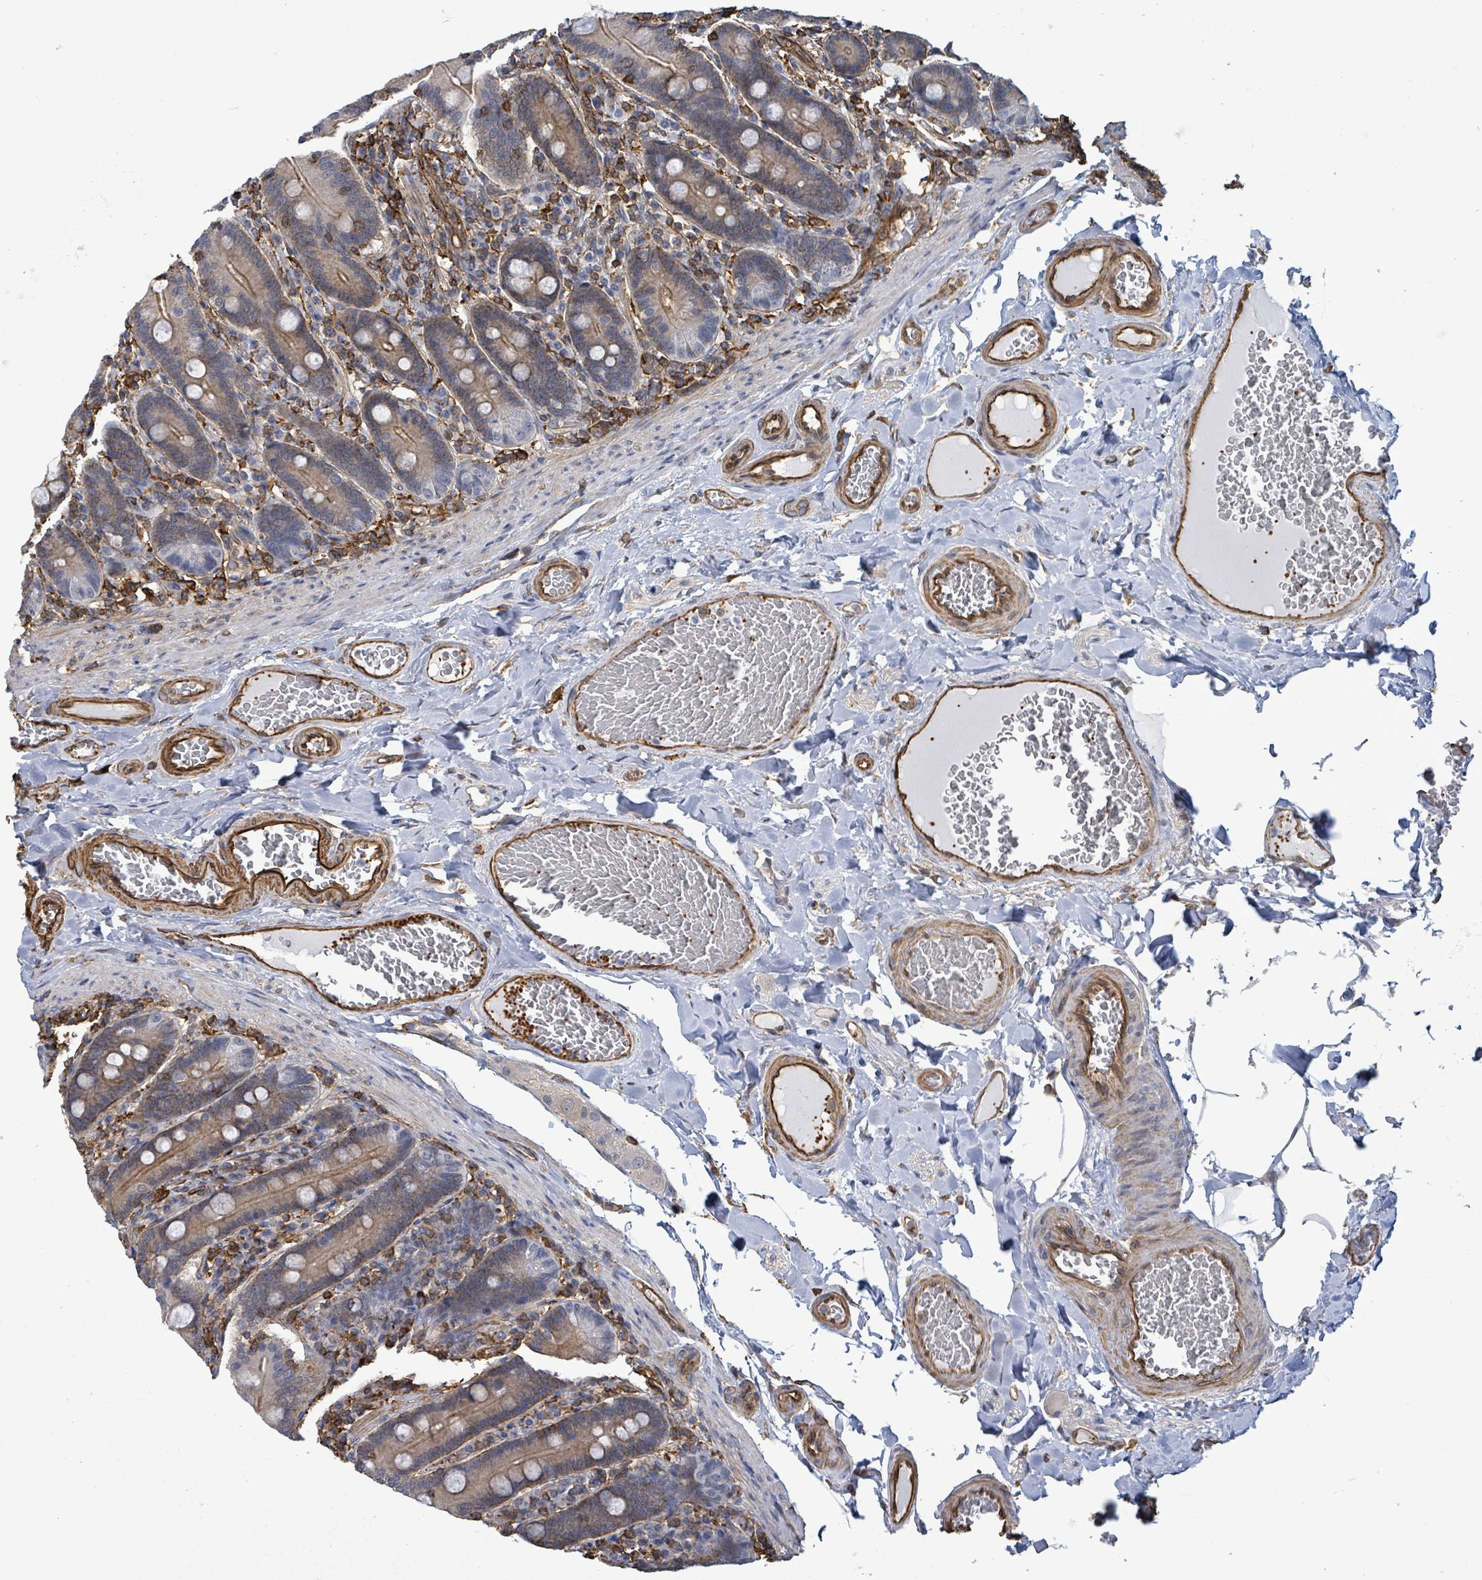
{"staining": {"intensity": "moderate", "quantity": "25%-75%", "location": "cytoplasmic/membranous"}, "tissue": "duodenum", "cell_type": "Glandular cells", "image_type": "normal", "snomed": [{"axis": "morphology", "description": "Normal tissue, NOS"}, {"axis": "topography", "description": "Duodenum"}], "caption": "A brown stain shows moderate cytoplasmic/membranous positivity of a protein in glandular cells of benign human duodenum. (DAB IHC with brightfield microscopy, high magnification).", "gene": "PRKRIP1", "patient": {"sex": "female", "age": 62}}